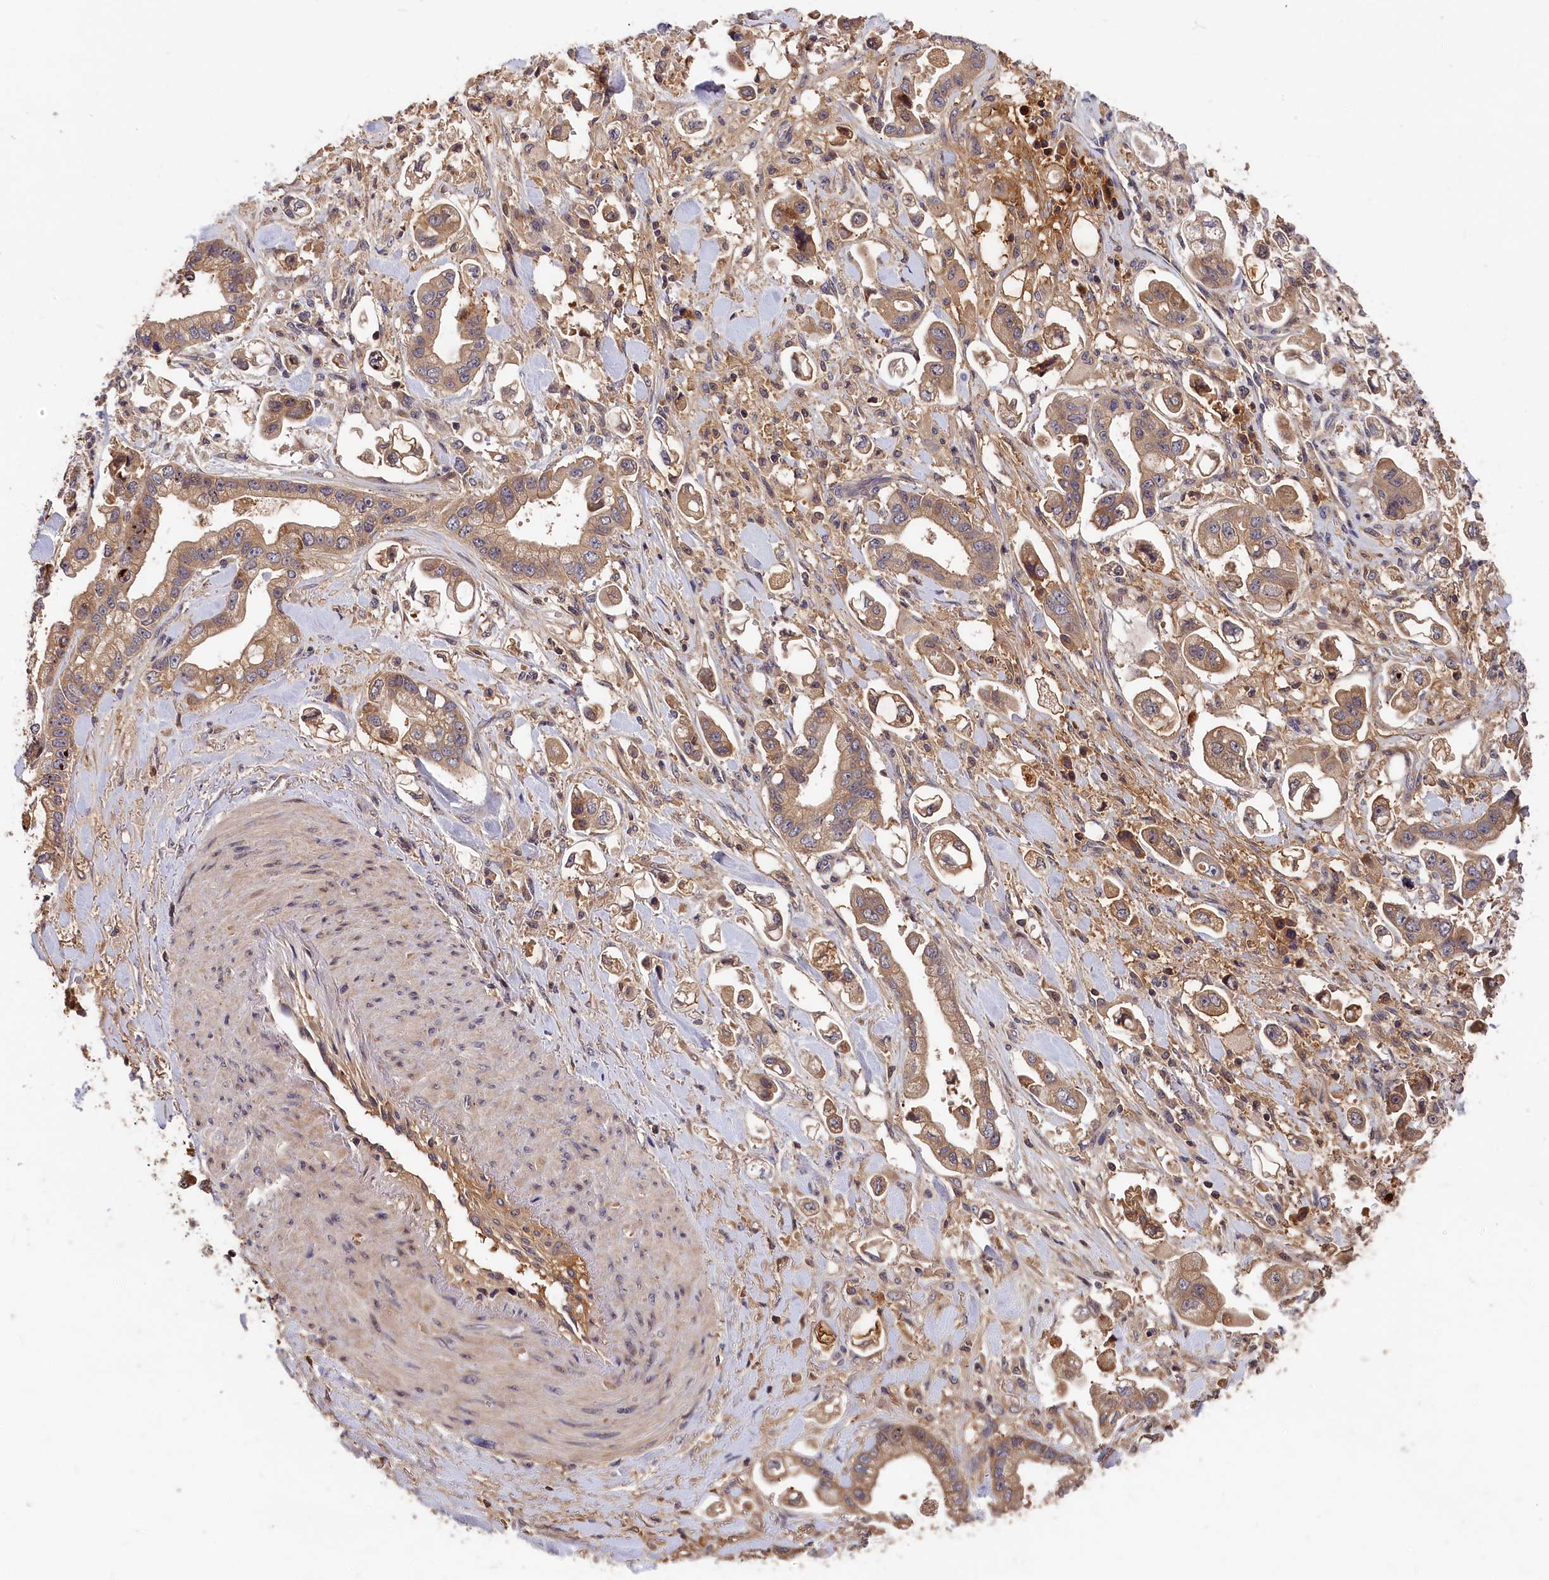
{"staining": {"intensity": "moderate", "quantity": ">75%", "location": "cytoplasmic/membranous"}, "tissue": "stomach cancer", "cell_type": "Tumor cells", "image_type": "cancer", "snomed": [{"axis": "morphology", "description": "Adenocarcinoma, NOS"}, {"axis": "topography", "description": "Stomach"}], "caption": "An immunohistochemistry histopathology image of neoplastic tissue is shown. Protein staining in brown shows moderate cytoplasmic/membranous positivity in stomach cancer within tumor cells.", "gene": "ITIH1", "patient": {"sex": "male", "age": 62}}